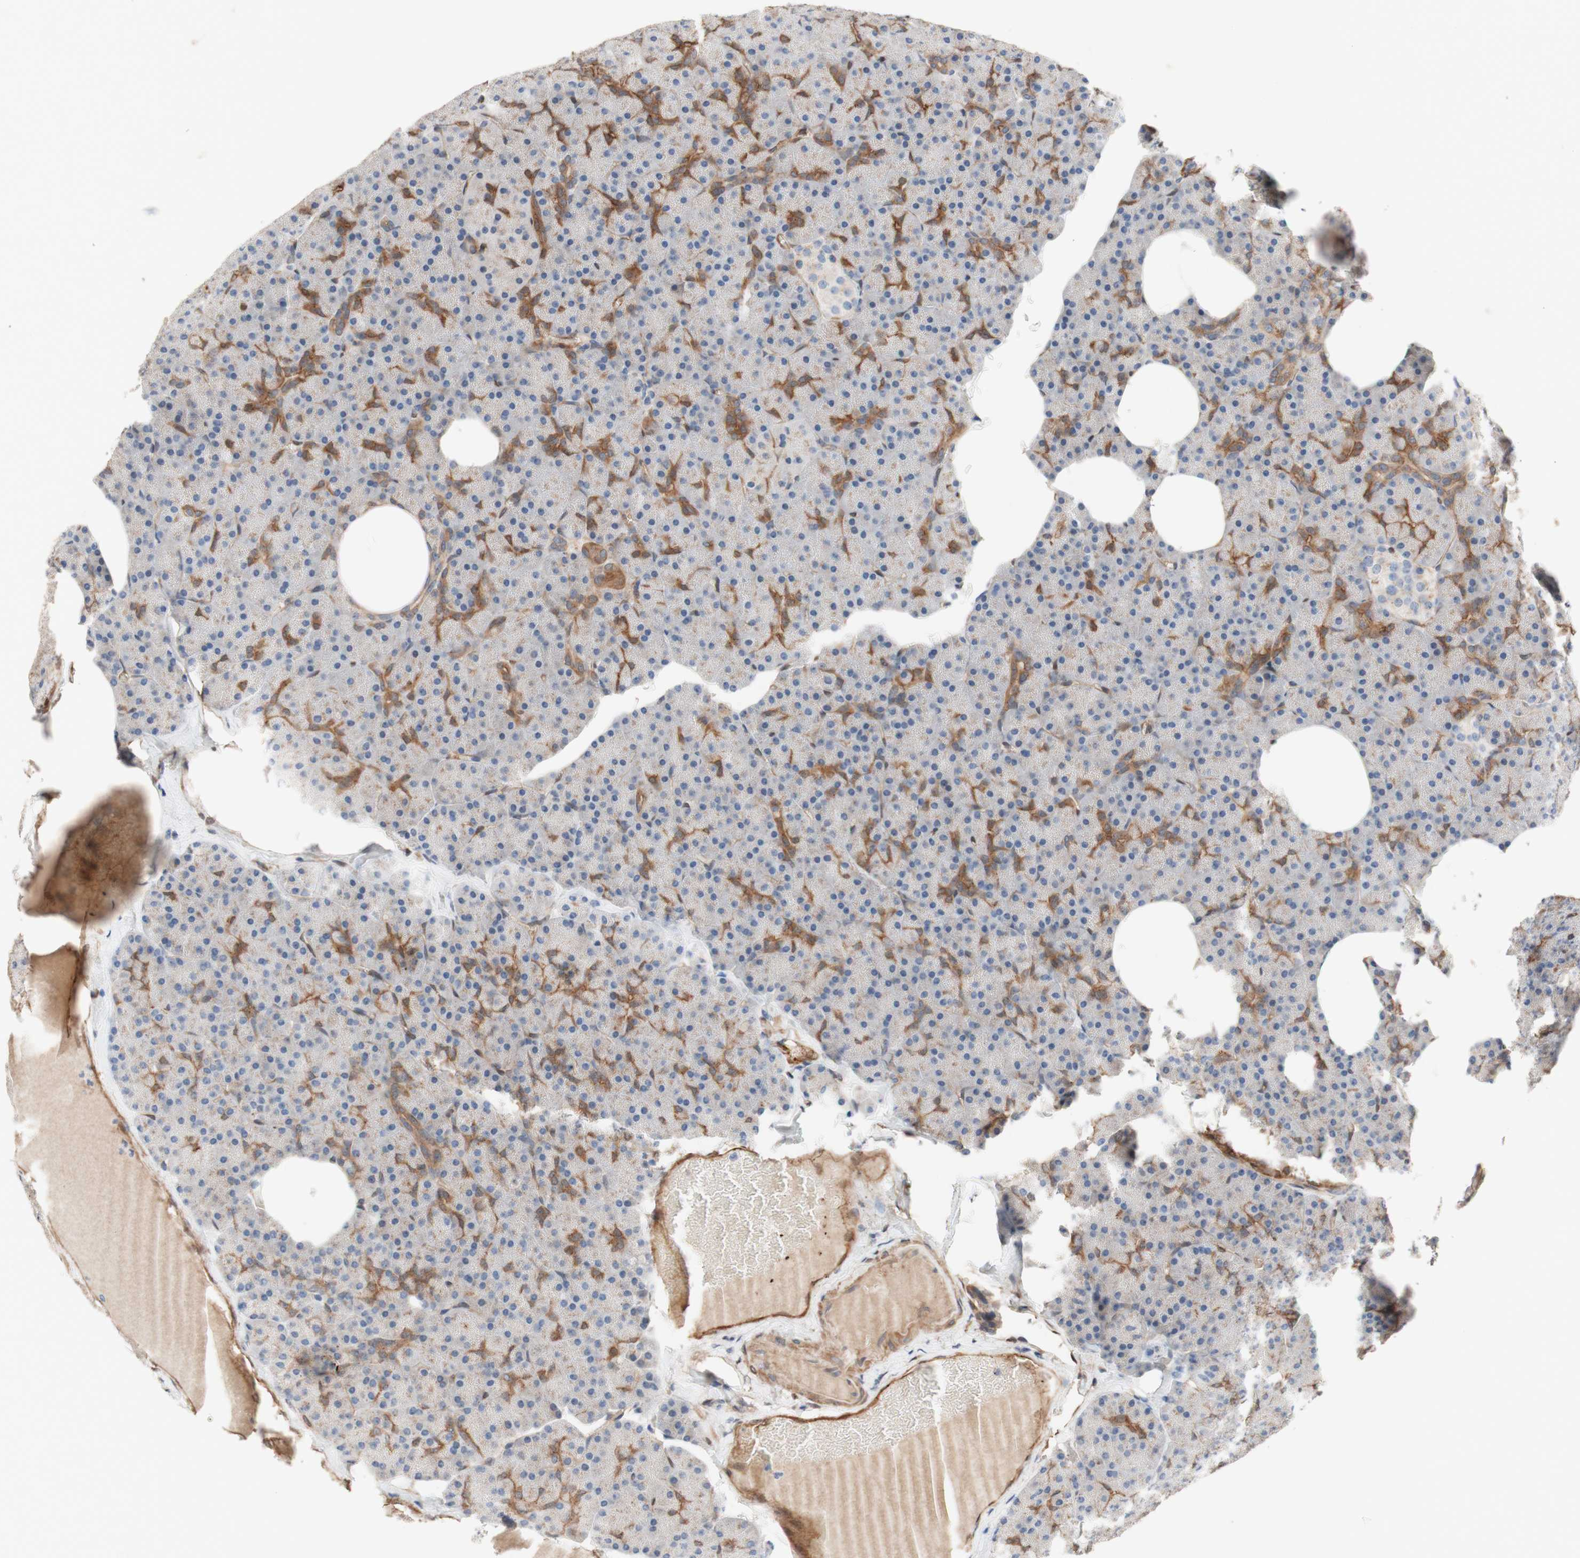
{"staining": {"intensity": "moderate", "quantity": "<25%", "location": "cytoplasmic/membranous"}, "tissue": "pancreas", "cell_type": "Exocrine glandular cells", "image_type": "normal", "snomed": [{"axis": "morphology", "description": "Normal tissue, NOS"}, {"axis": "topography", "description": "Pancreas"}], "caption": "DAB immunohistochemical staining of normal pancreas demonstrates moderate cytoplasmic/membranous protein staining in about <25% of exocrine glandular cells.", "gene": "CNN3", "patient": {"sex": "female", "age": 35}}